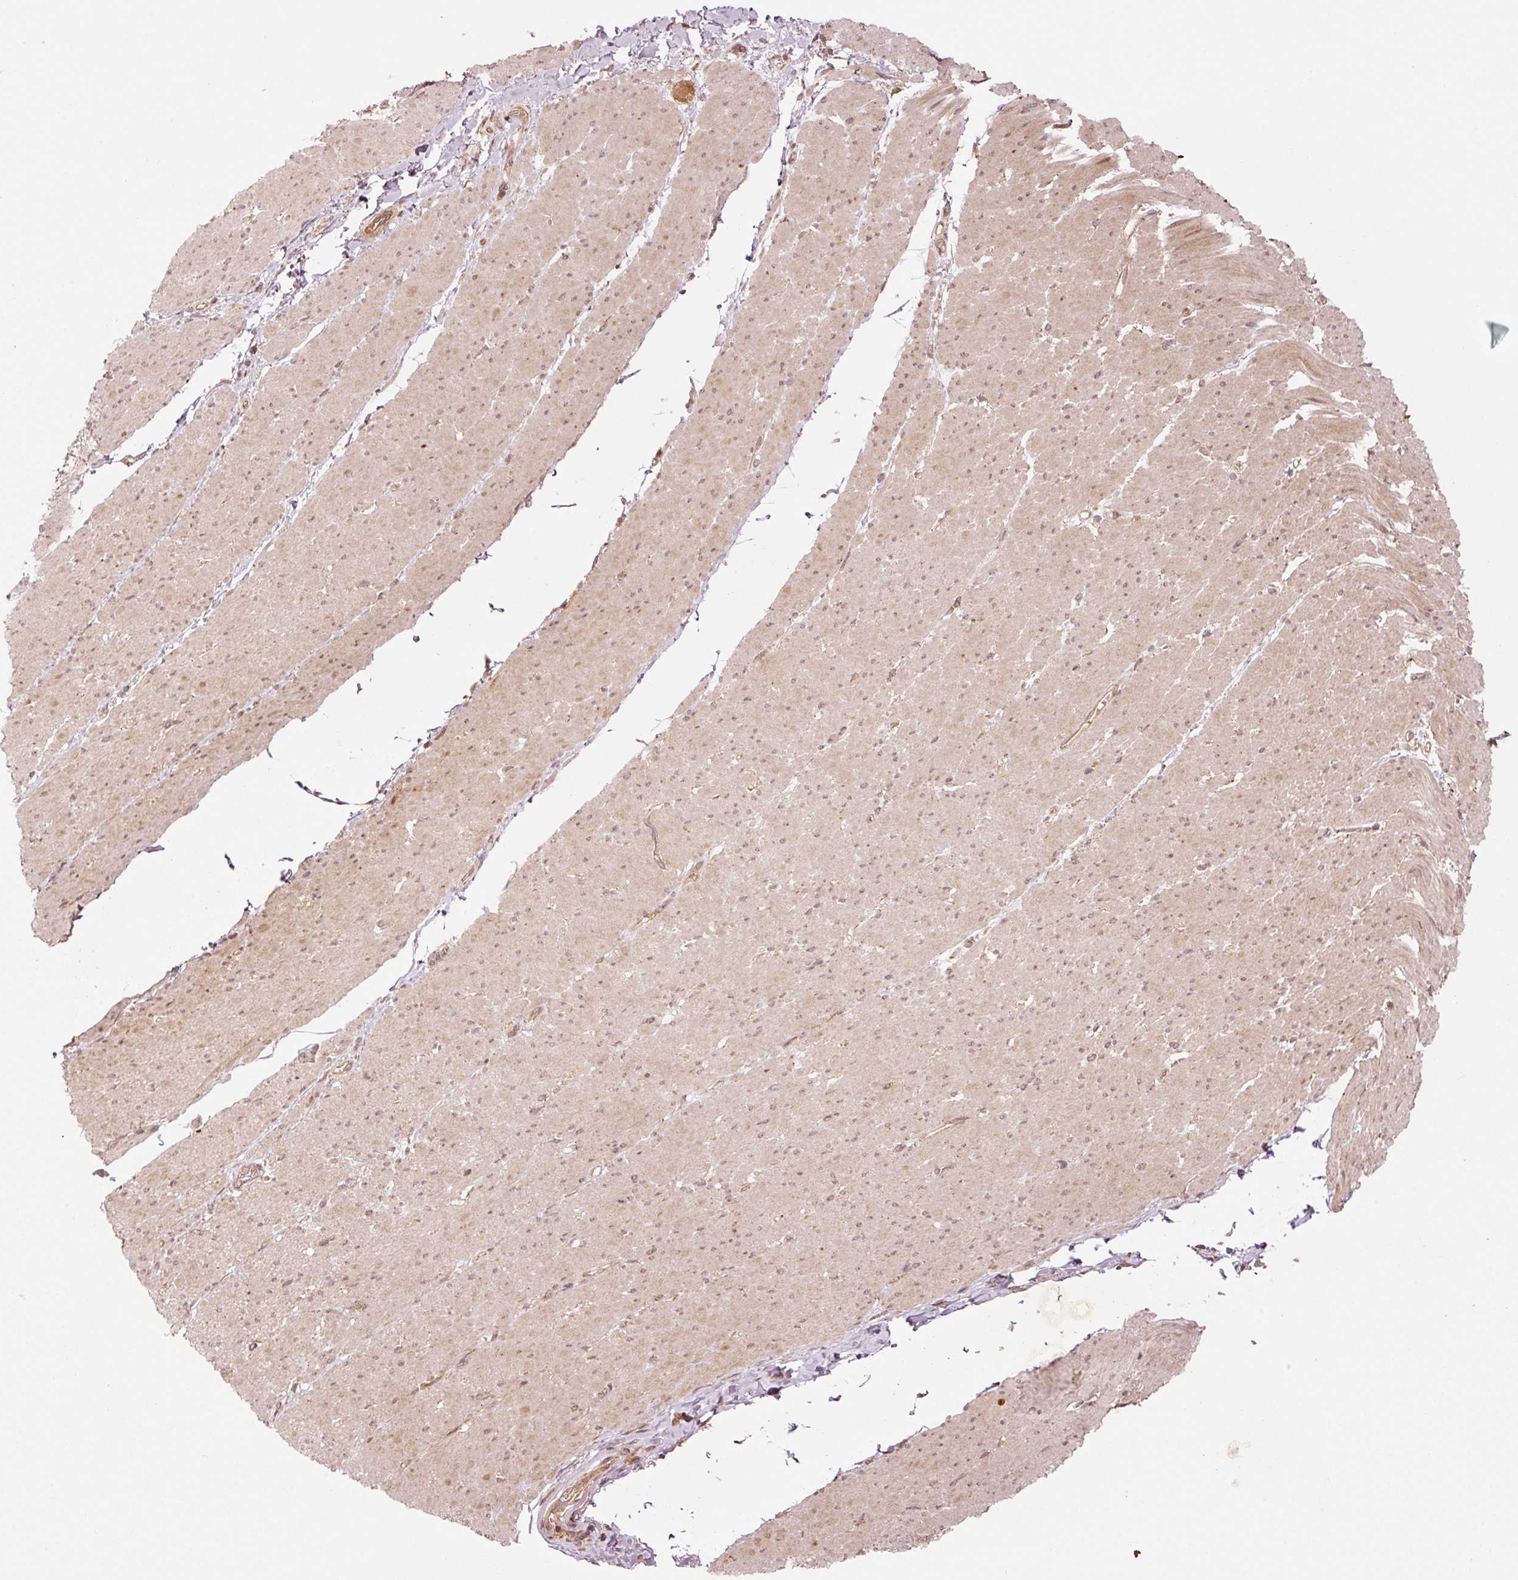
{"staining": {"intensity": "moderate", "quantity": ">75%", "location": "cytoplasmic/membranous,nuclear"}, "tissue": "smooth muscle", "cell_type": "Smooth muscle cells", "image_type": "normal", "snomed": [{"axis": "morphology", "description": "Normal tissue, NOS"}, {"axis": "topography", "description": "Smooth muscle"}, {"axis": "topography", "description": "Rectum"}], "caption": "A brown stain highlights moderate cytoplasmic/membranous,nuclear expression of a protein in smooth muscle cells of benign smooth muscle.", "gene": "OXER1", "patient": {"sex": "male", "age": 53}}